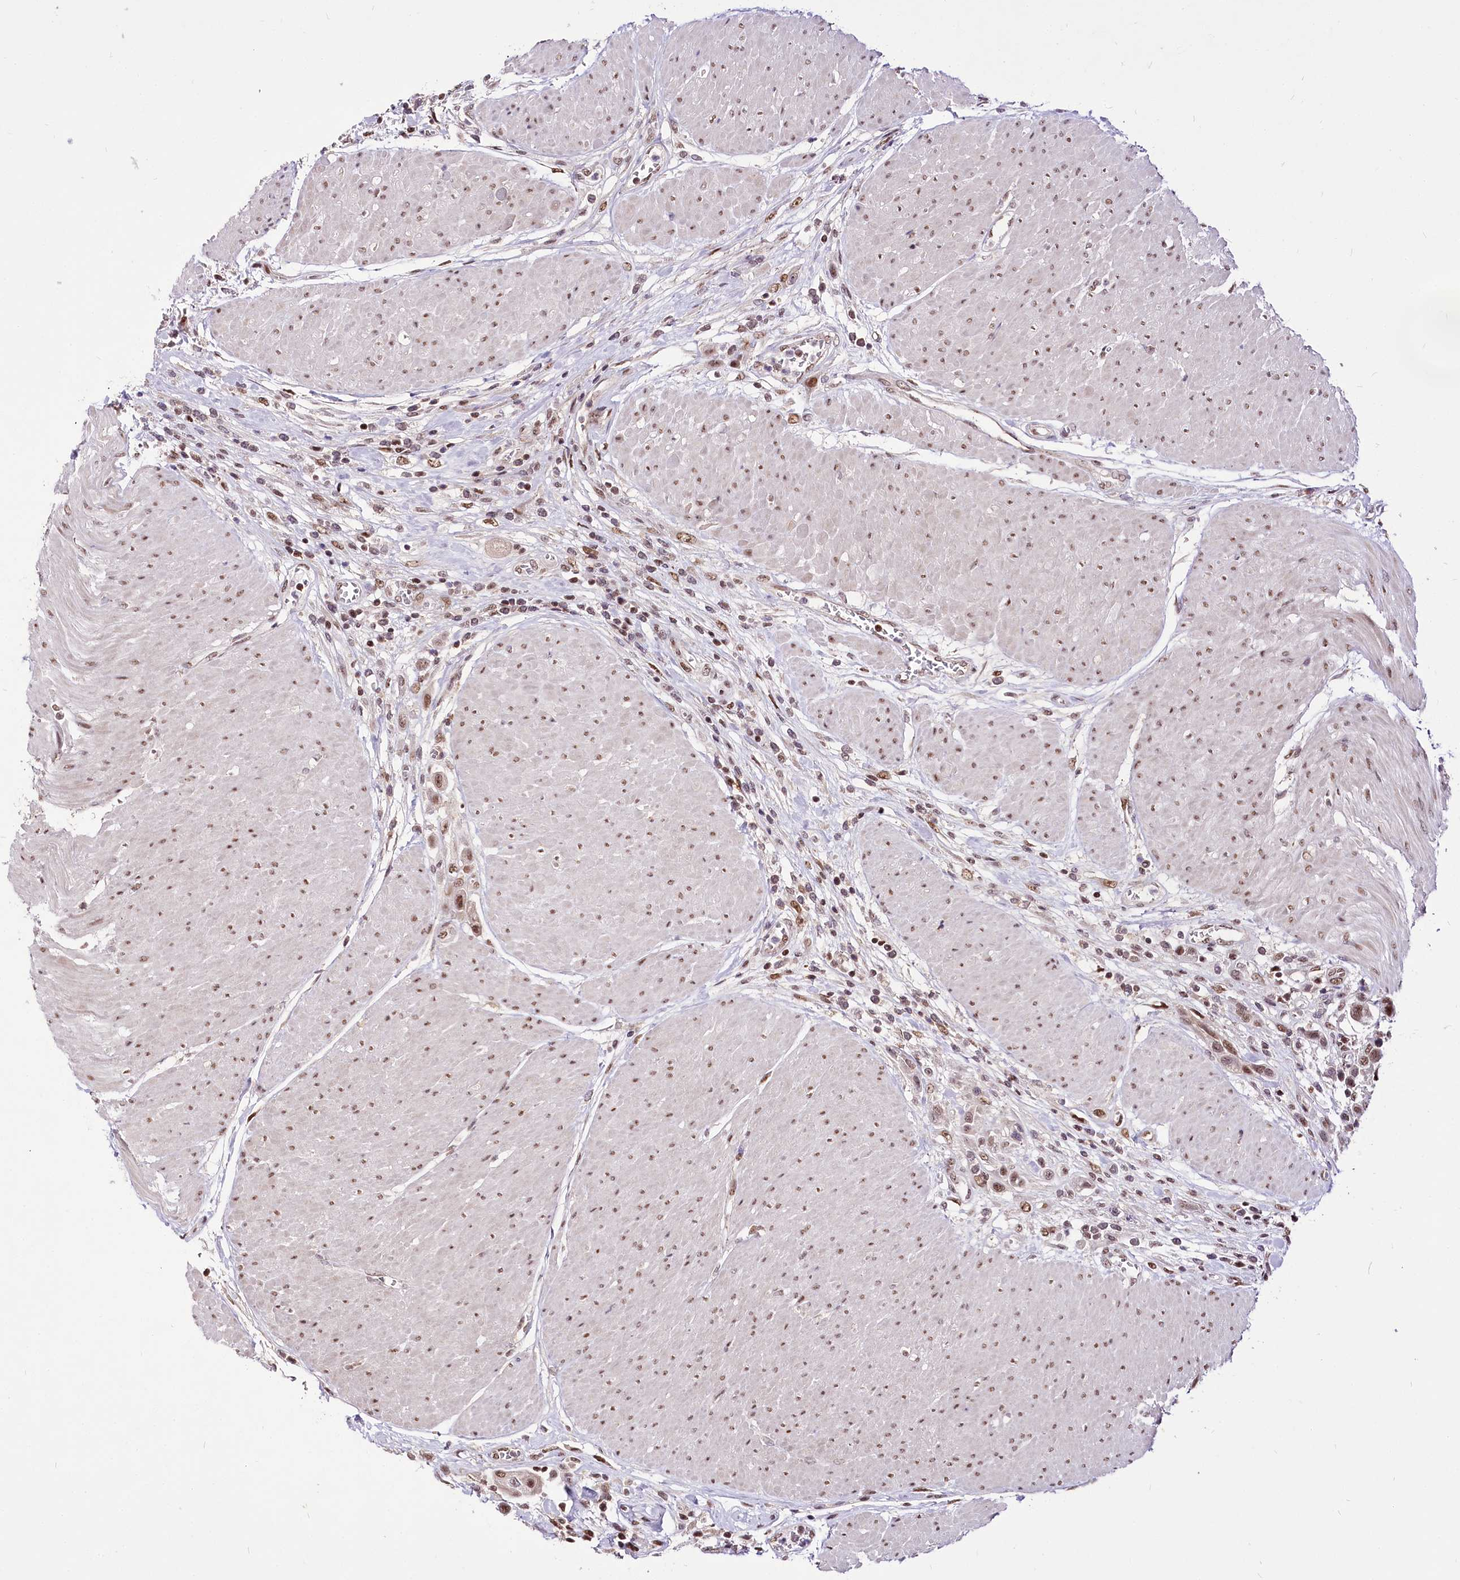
{"staining": {"intensity": "moderate", "quantity": ">75%", "location": "nuclear"}, "tissue": "urothelial cancer", "cell_type": "Tumor cells", "image_type": "cancer", "snomed": [{"axis": "morphology", "description": "Urothelial carcinoma, High grade"}, {"axis": "topography", "description": "Urinary bladder"}], "caption": "About >75% of tumor cells in urothelial cancer demonstrate moderate nuclear protein positivity as visualized by brown immunohistochemical staining.", "gene": "POLA2", "patient": {"sex": "male", "age": 50}}